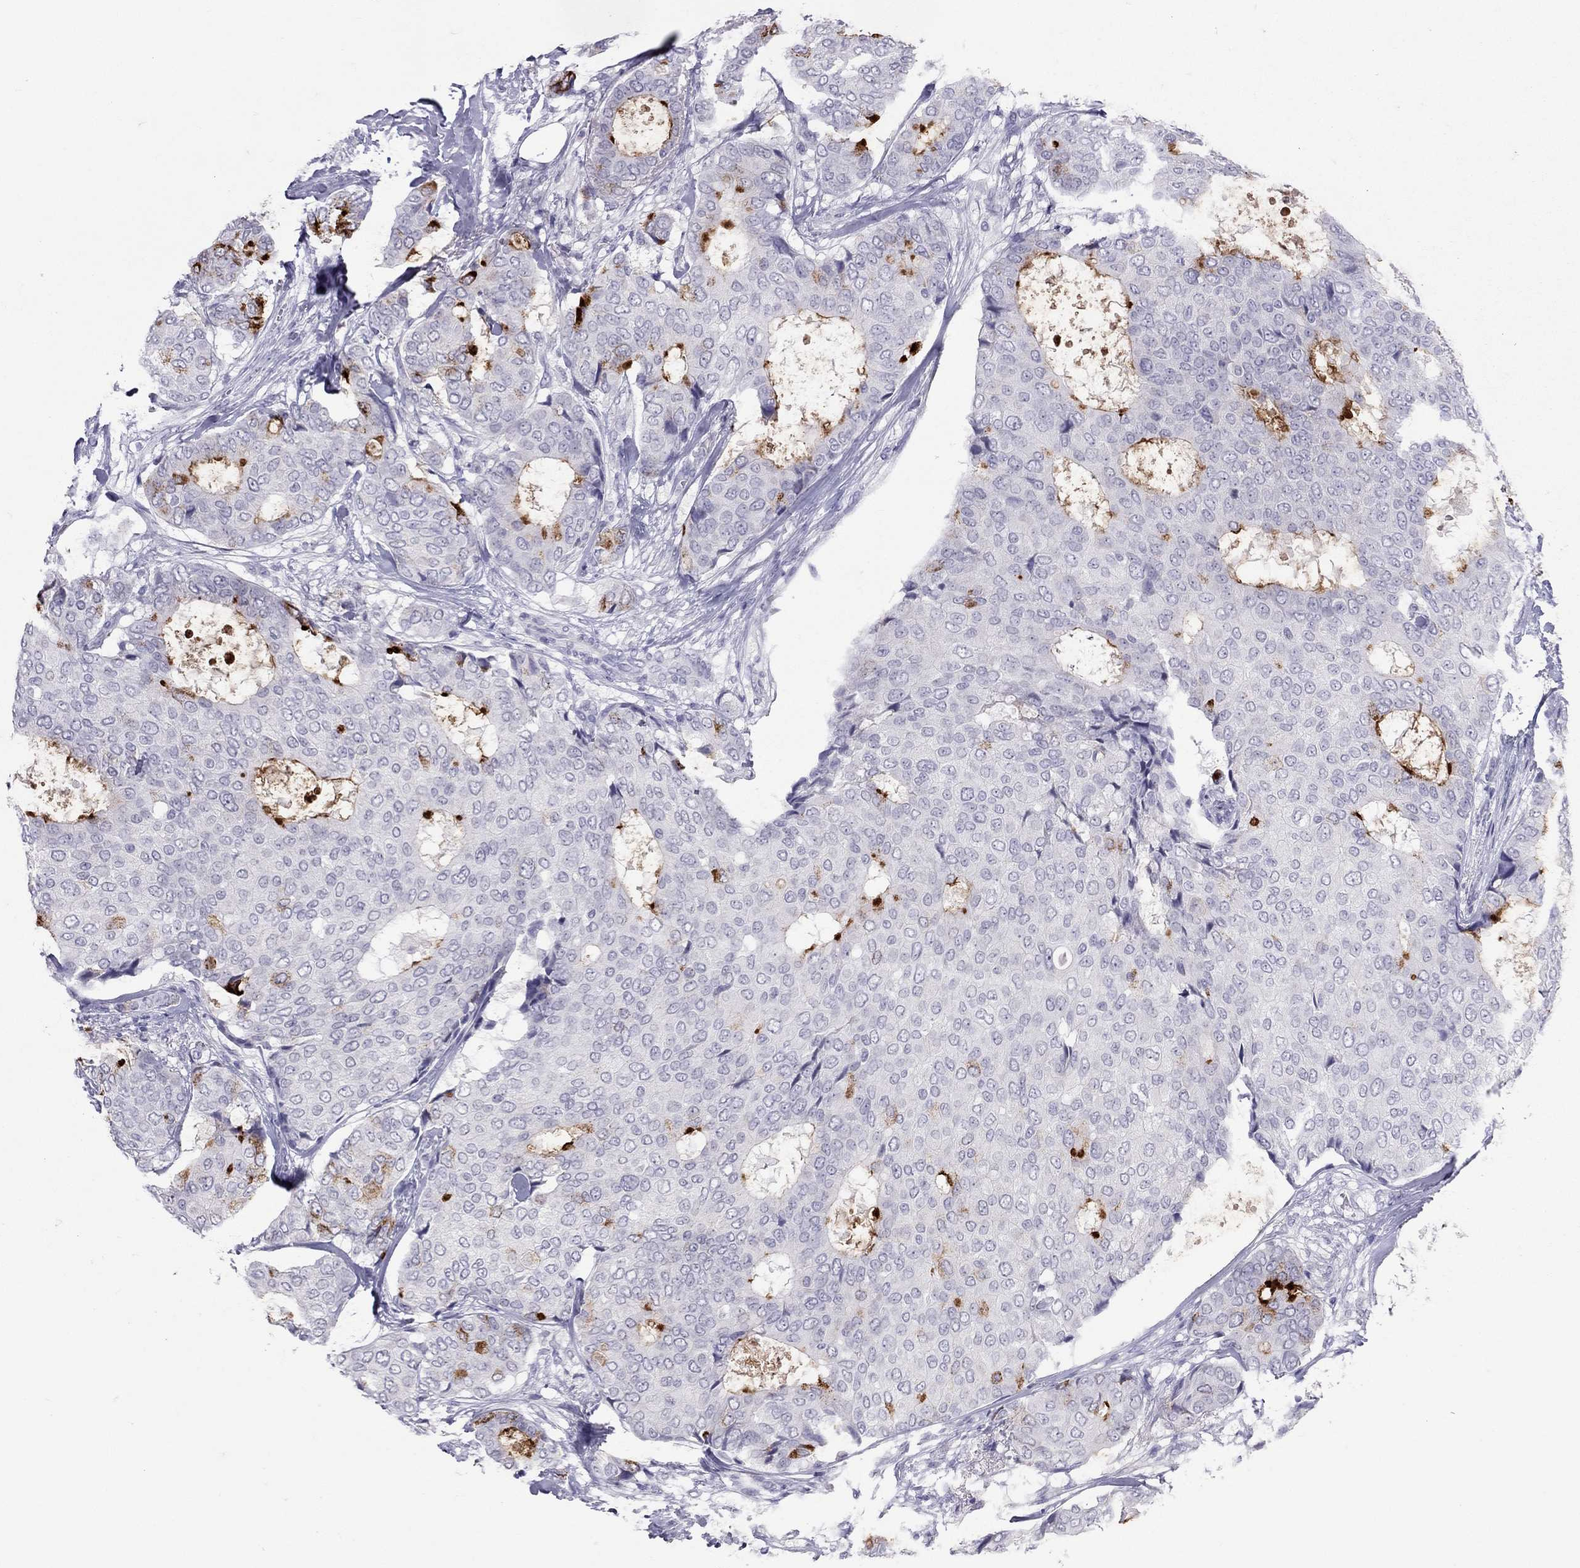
{"staining": {"intensity": "strong", "quantity": "<25%", "location": "cytoplasmic/membranous"}, "tissue": "breast cancer", "cell_type": "Tumor cells", "image_type": "cancer", "snomed": [{"axis": "morphology", "description": "Duct carcinoma"}, {"axis": "topography", "description": "Breast"}], "caption": "A brown stain shows strong cytoplasmic/membranous positivity of a protein in breast cancer tumor cells.", "gene": "MUC16", "patient": {"sex": "female", "age": 75}}